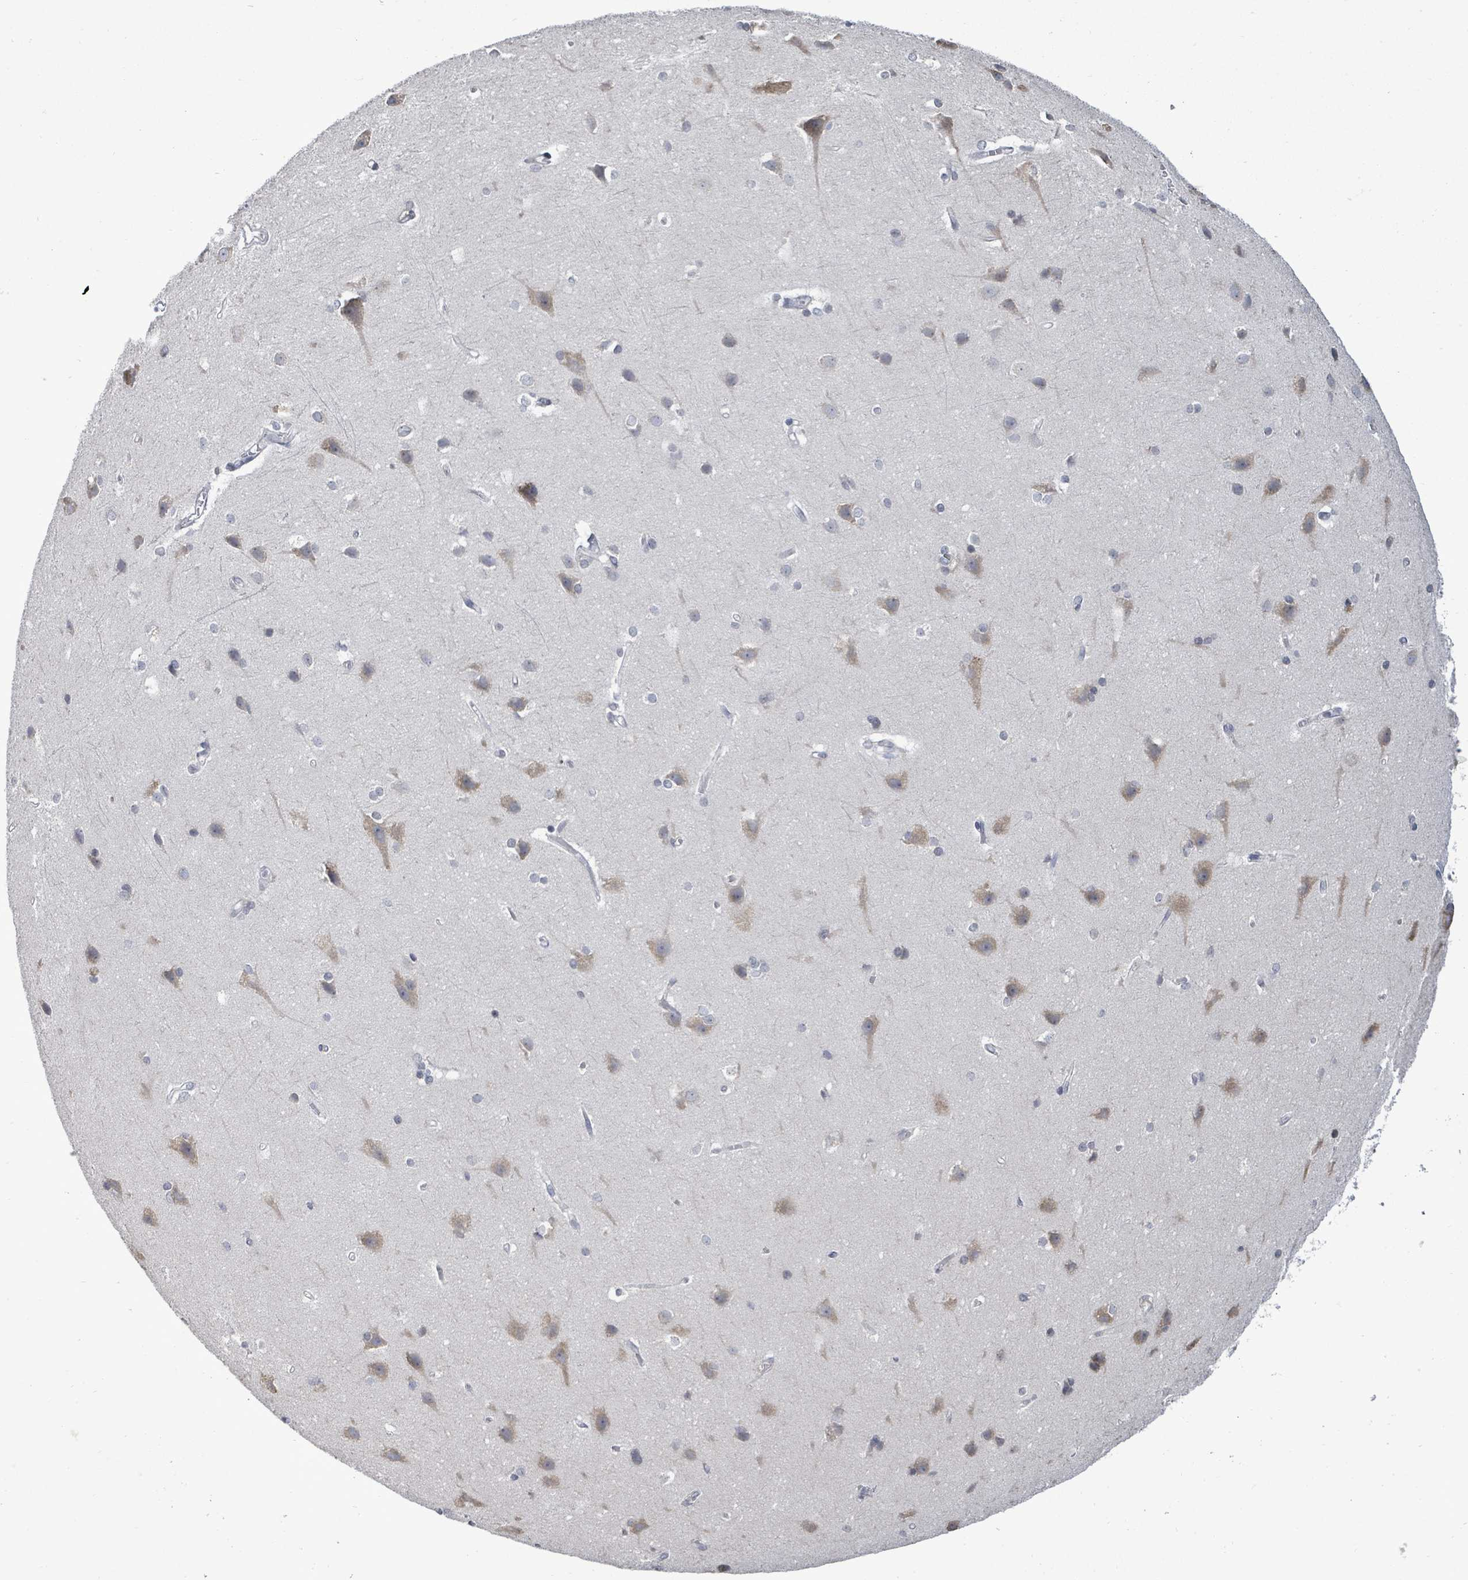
{"staining": {"intensity": "negative", "quantity": "none", "location": "none"}, "tissue": "cerebral cortex", "cell_type": "Endothelial cells", "image_type": "normal", "snomed": [{"axis": "morphology", "description": "Normal tissue, NOS"}, {"axis": "topography", "description": "Cerebral cortex"}], "caption": "The image exhibits no significant staining in endothelial cells of cerebral cortex. The staining is performed using DAB (3,3'-diaminobenzidine) brown chromogen with nuclei counter-stained in using hematoxylin.", "gene": "POMGNT2", "patient": {"sex": "male", "age": 37}}